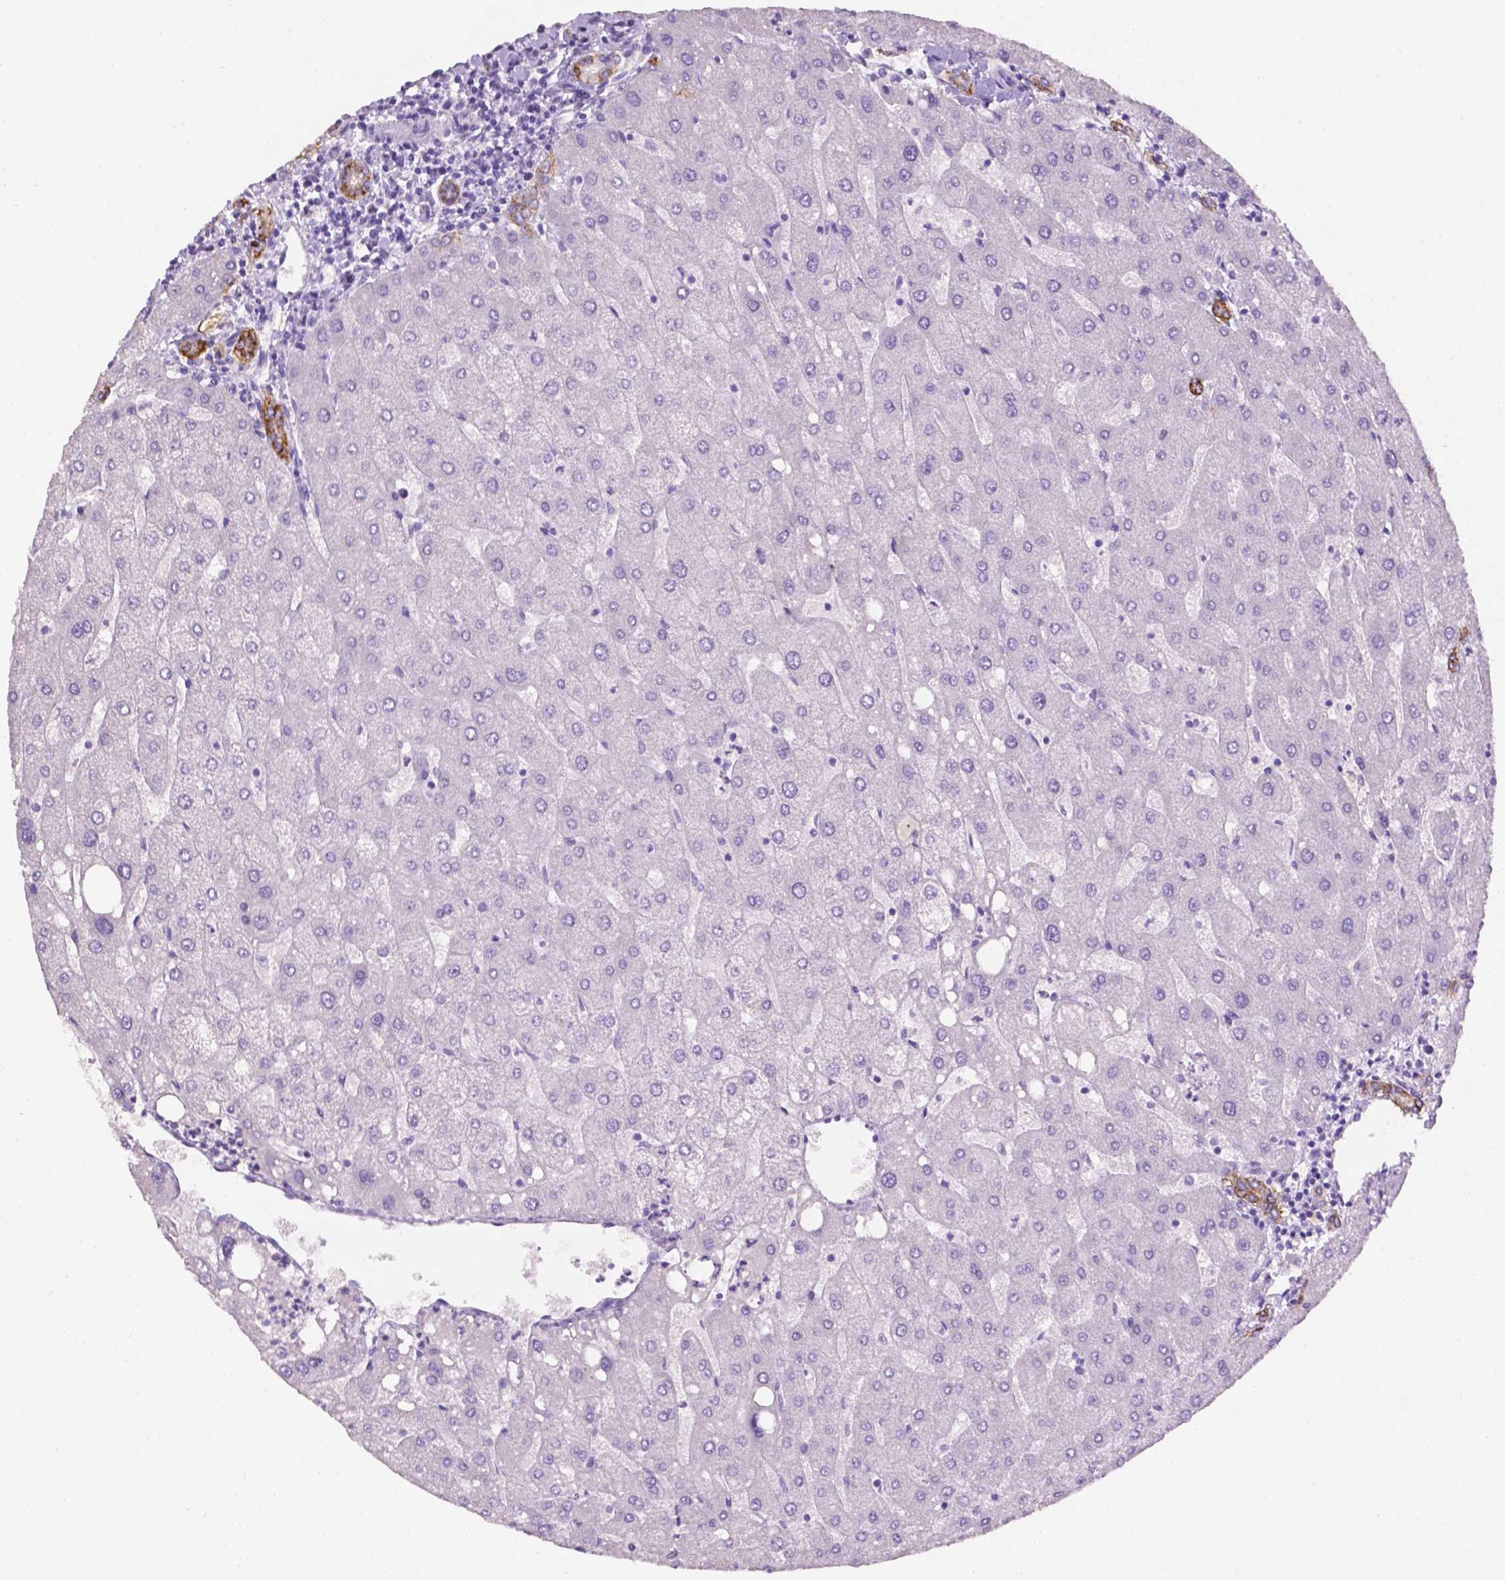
{"staining": {"intensity": "moderate", "quantity": "25%-75%", "location": "cytoplasmic/membranous"}, "tissue": "liver", "cell_type": "Cholangiocytes", "image_type": "normal", "snomed": [{"axis": "morphology", "description": "Normal tissue, NOS"}, {"axis": "topography", "description": "Liver"}], "caption": "A brown stain shows moderate cytoplasmic/membranous positivity of a protein in cholangiocytes of unremarkable human liver.", "gene": "TACSTD2", "patient": {"sex": "male", "age": 67}}